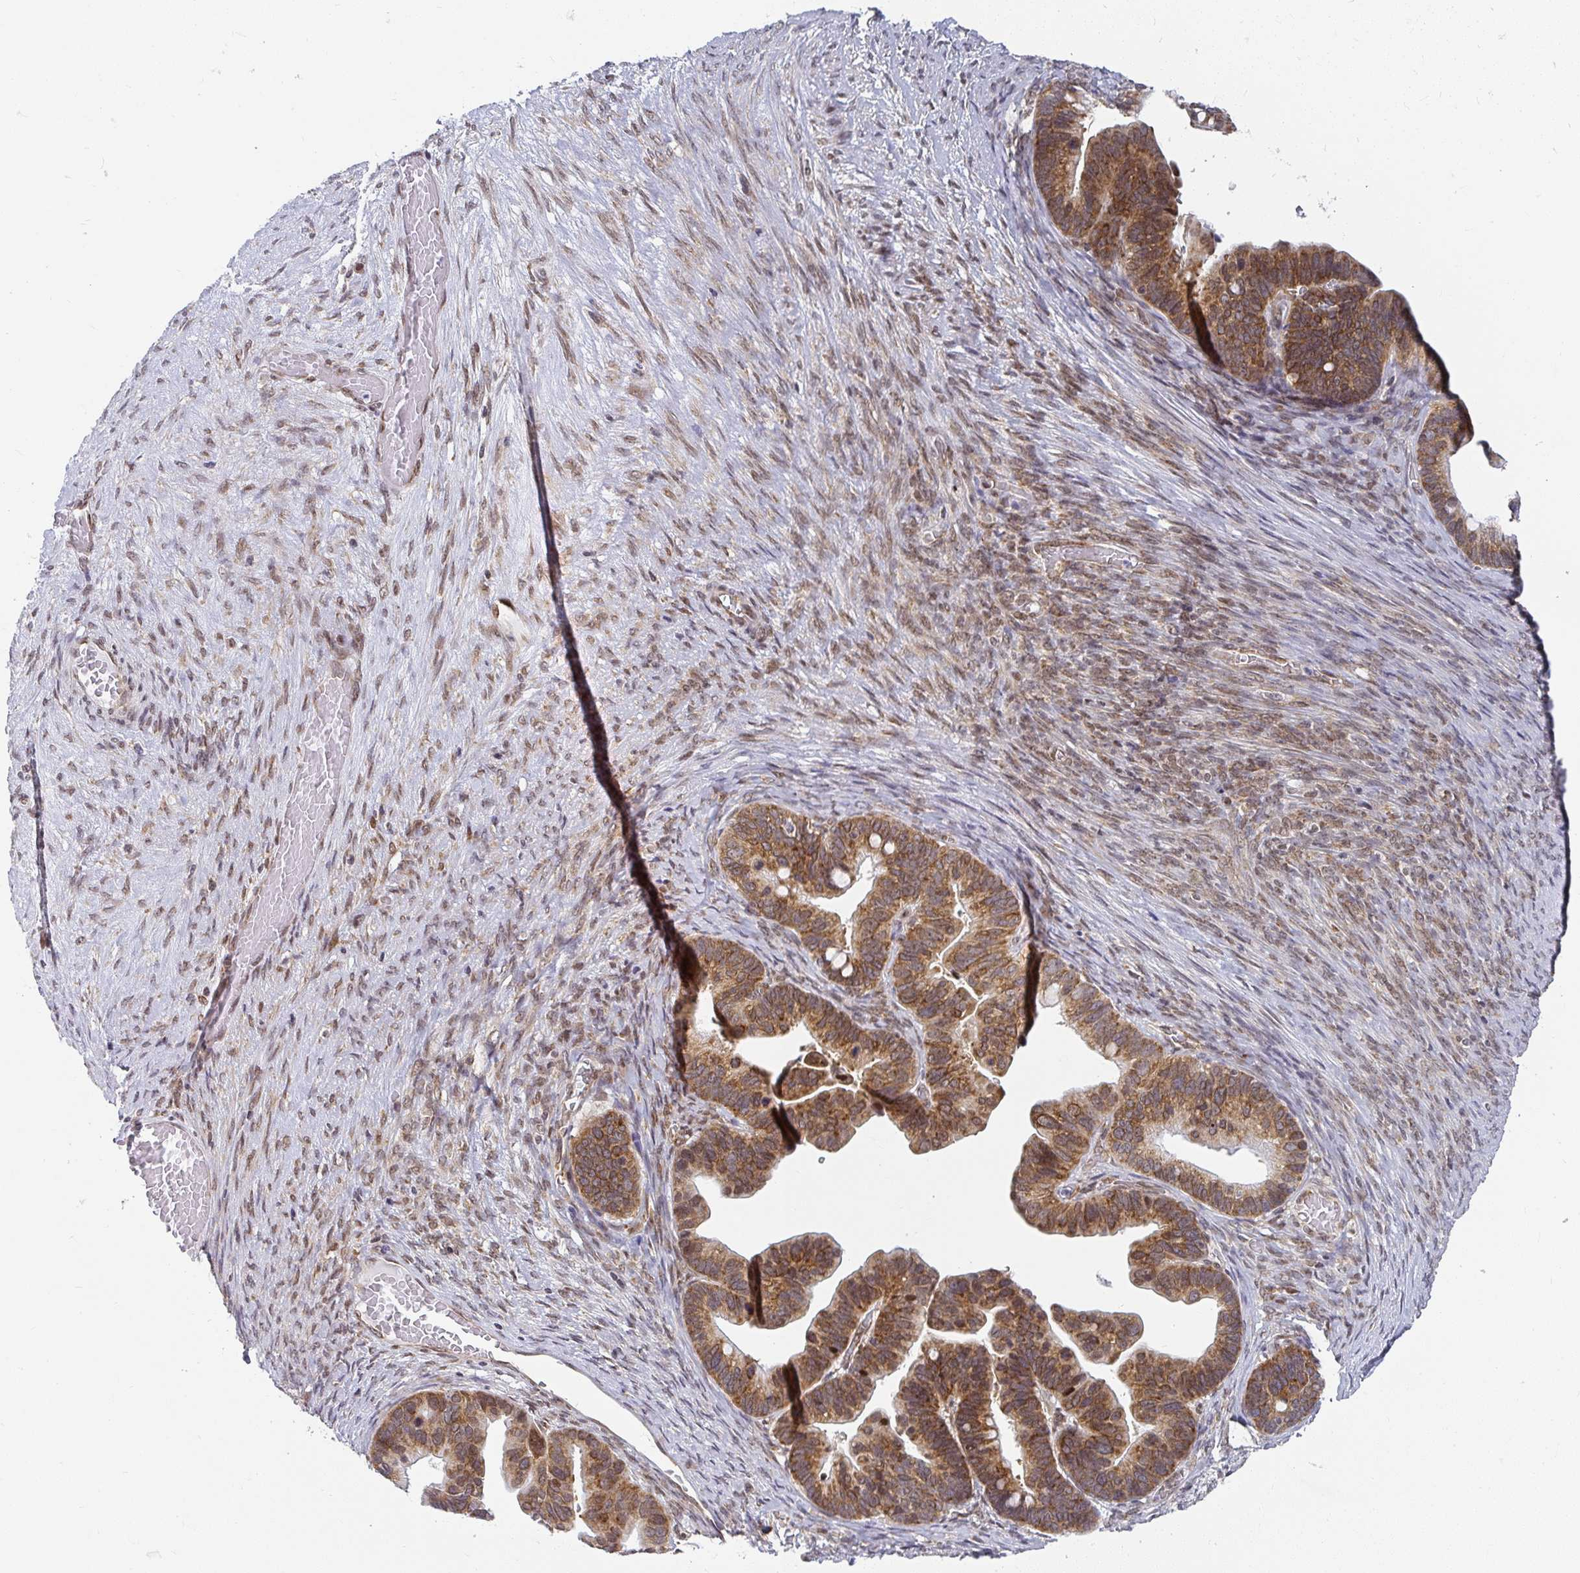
{"staining": {"intensity": "moderate", "quantity": ">75%", "location": "cytoplasmic/membranous"}, "tissue": "ovarian cancer", "cell_type": "Tumor cells", "image_type": "cancer", "snomed": [{"axis": "morphology", "description": "Cystadenocarcinoma, serous, NOS"}, {"axis": "topography", "description": "Ovary"}], "caption": "Brown immunohistochemical staining in human serous cystadenocarcinoma (ovarian) exhibits moderate cytoplasmic/membranous positivity in approximately >75% of tumor cells. (Brightfield microscopy of DAB IHC at high magnification).", "gene": "SYNCRIP", "patient": {"sex": "female", "age": 56}}